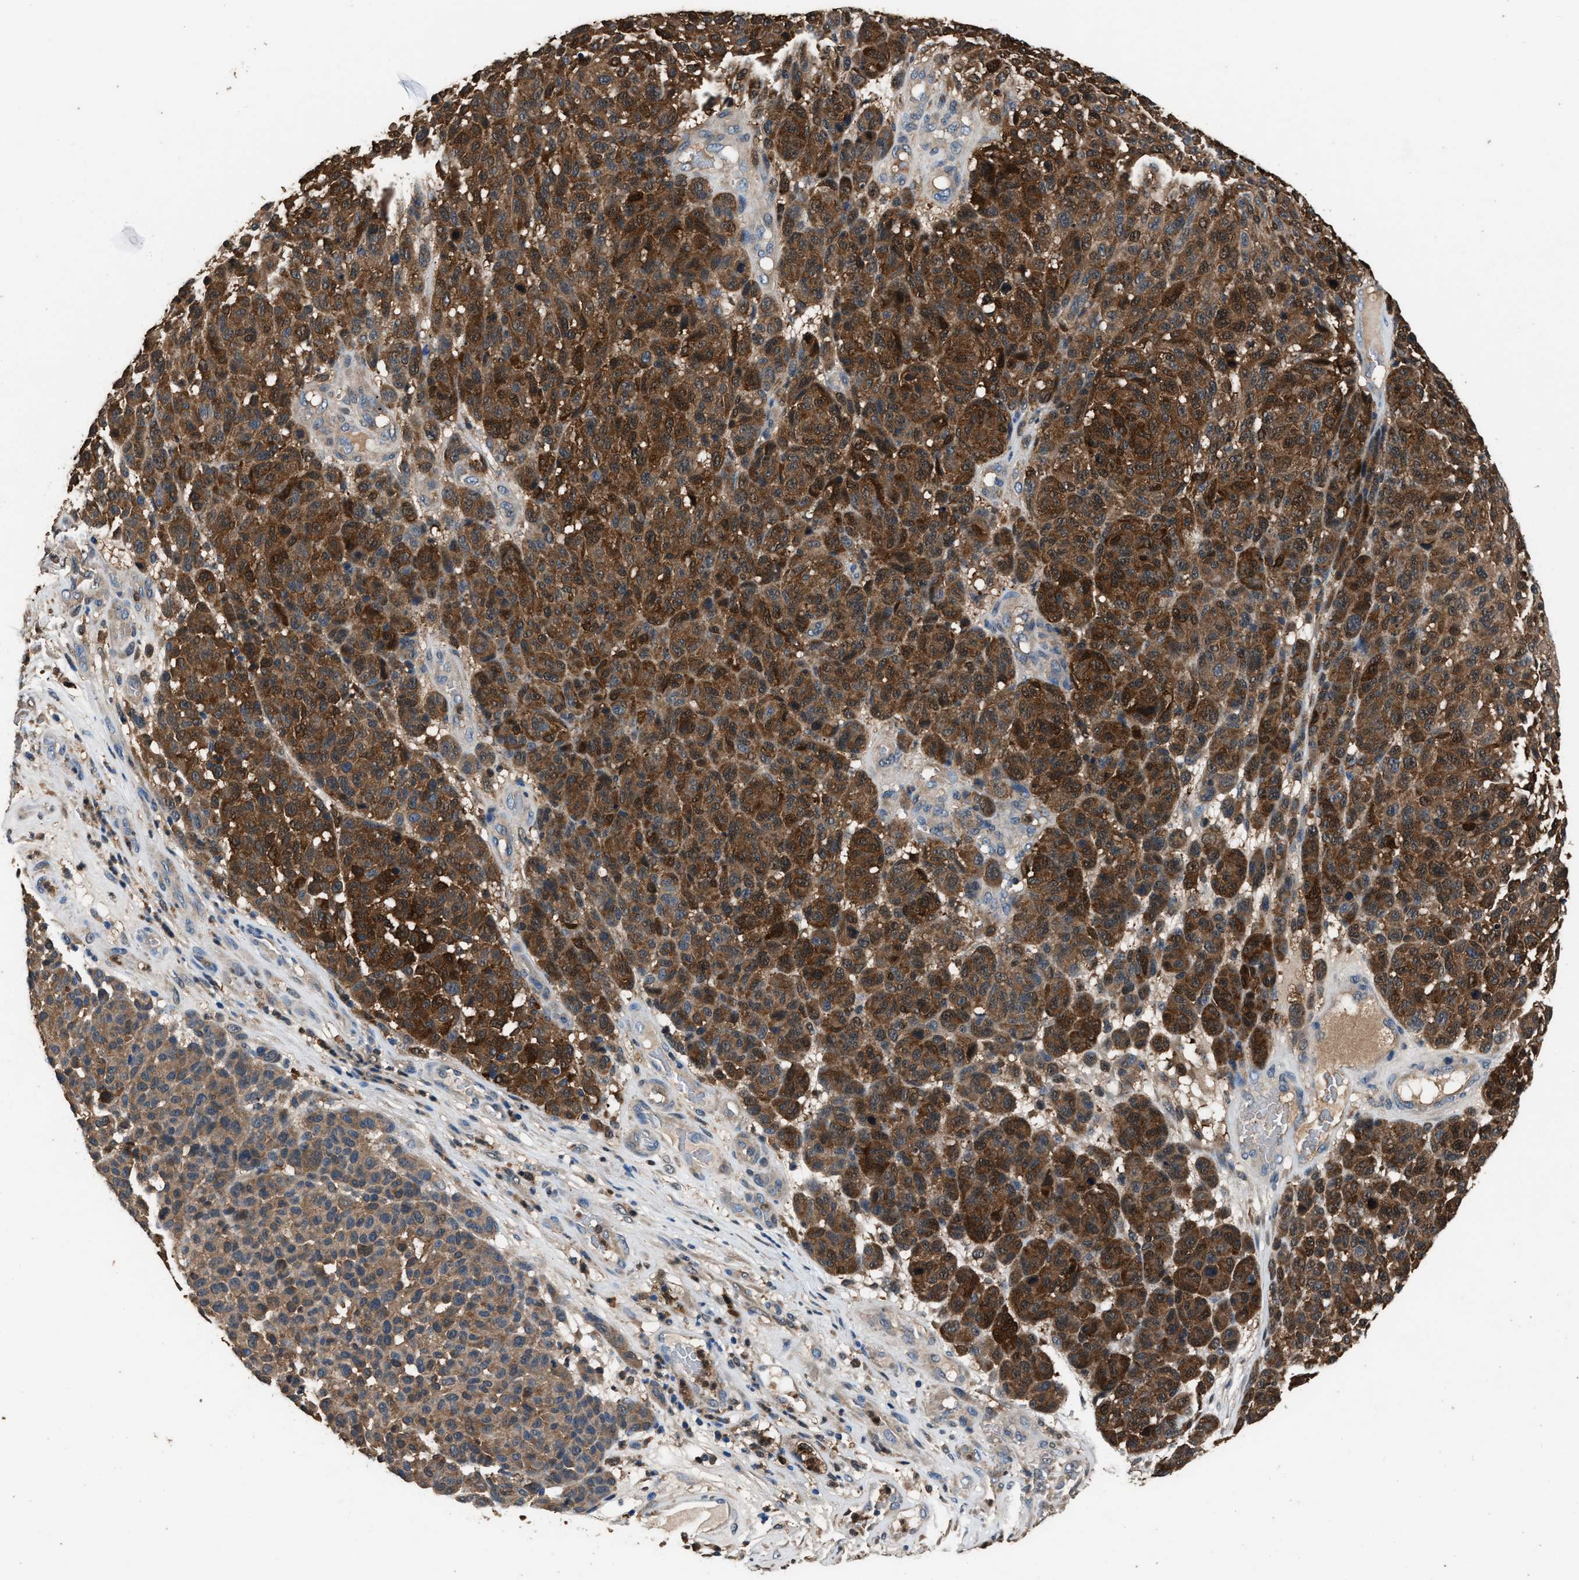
{"staining": {"intensity": "strong", "quantity": ">75%", "location": "cytoplasmic/membranous"}, "tissue": "melanoma", "cell_type": "Tumor cells", "image_type": "cancer", "snomed": [{"axis": "morphology", "description": "Malignant melanoma, NOS"}, {"axis": "topography", "description": "Skin"}], "caption": "A brown stain labels strong cytoplasmic/membranous positivity of a protein in human melanoma tumor cells.", "gene": "GSTP1", "patient": {"sex": "male", "age": 59}}